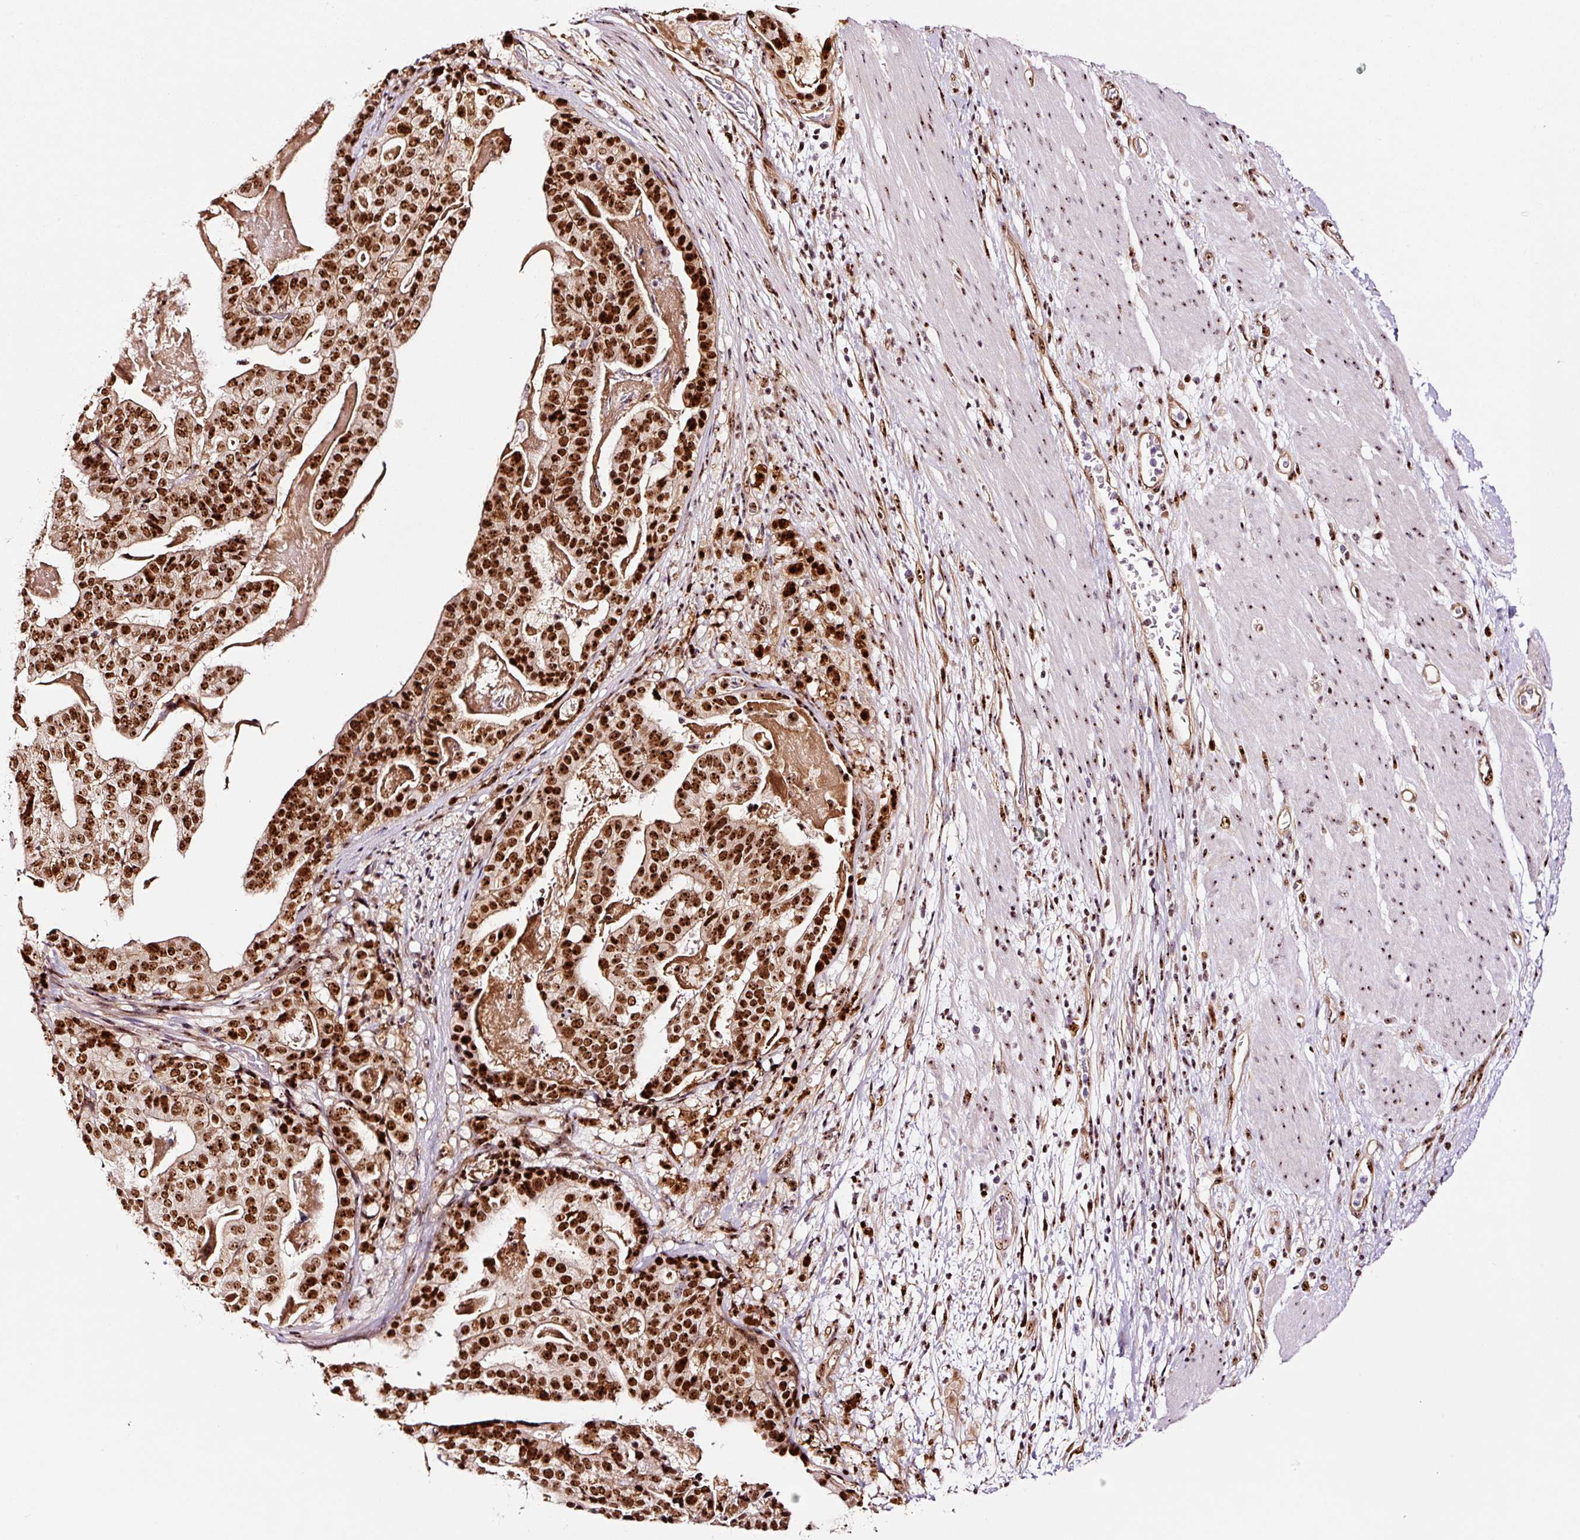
{"staining": {"intensity": "strong", "quantity": ">75%", "location": "nuclear"}, "tissue": "stomach cancer", "cell_type": "Tumor cells", "image_type": "cancer", "snomed": [{"axis": "morphology", "description": "Adenocarcinoma, NOS"}, {"axis": "topography", "description": "Stomach"}], "caption": "Tumor cells demonstrate high levels of strong nuclear expression in approximately >75% of cells in human stomach cancer (adenocarcinoma). The staining is performed using DAB (3,3'-diaminobenzidine) brown chromogen to label protein expression. The nuclei are counter-stained blue using hematoxylin.", "gene": "GNL3", "patient": {"sex": "male", "age": 48}}